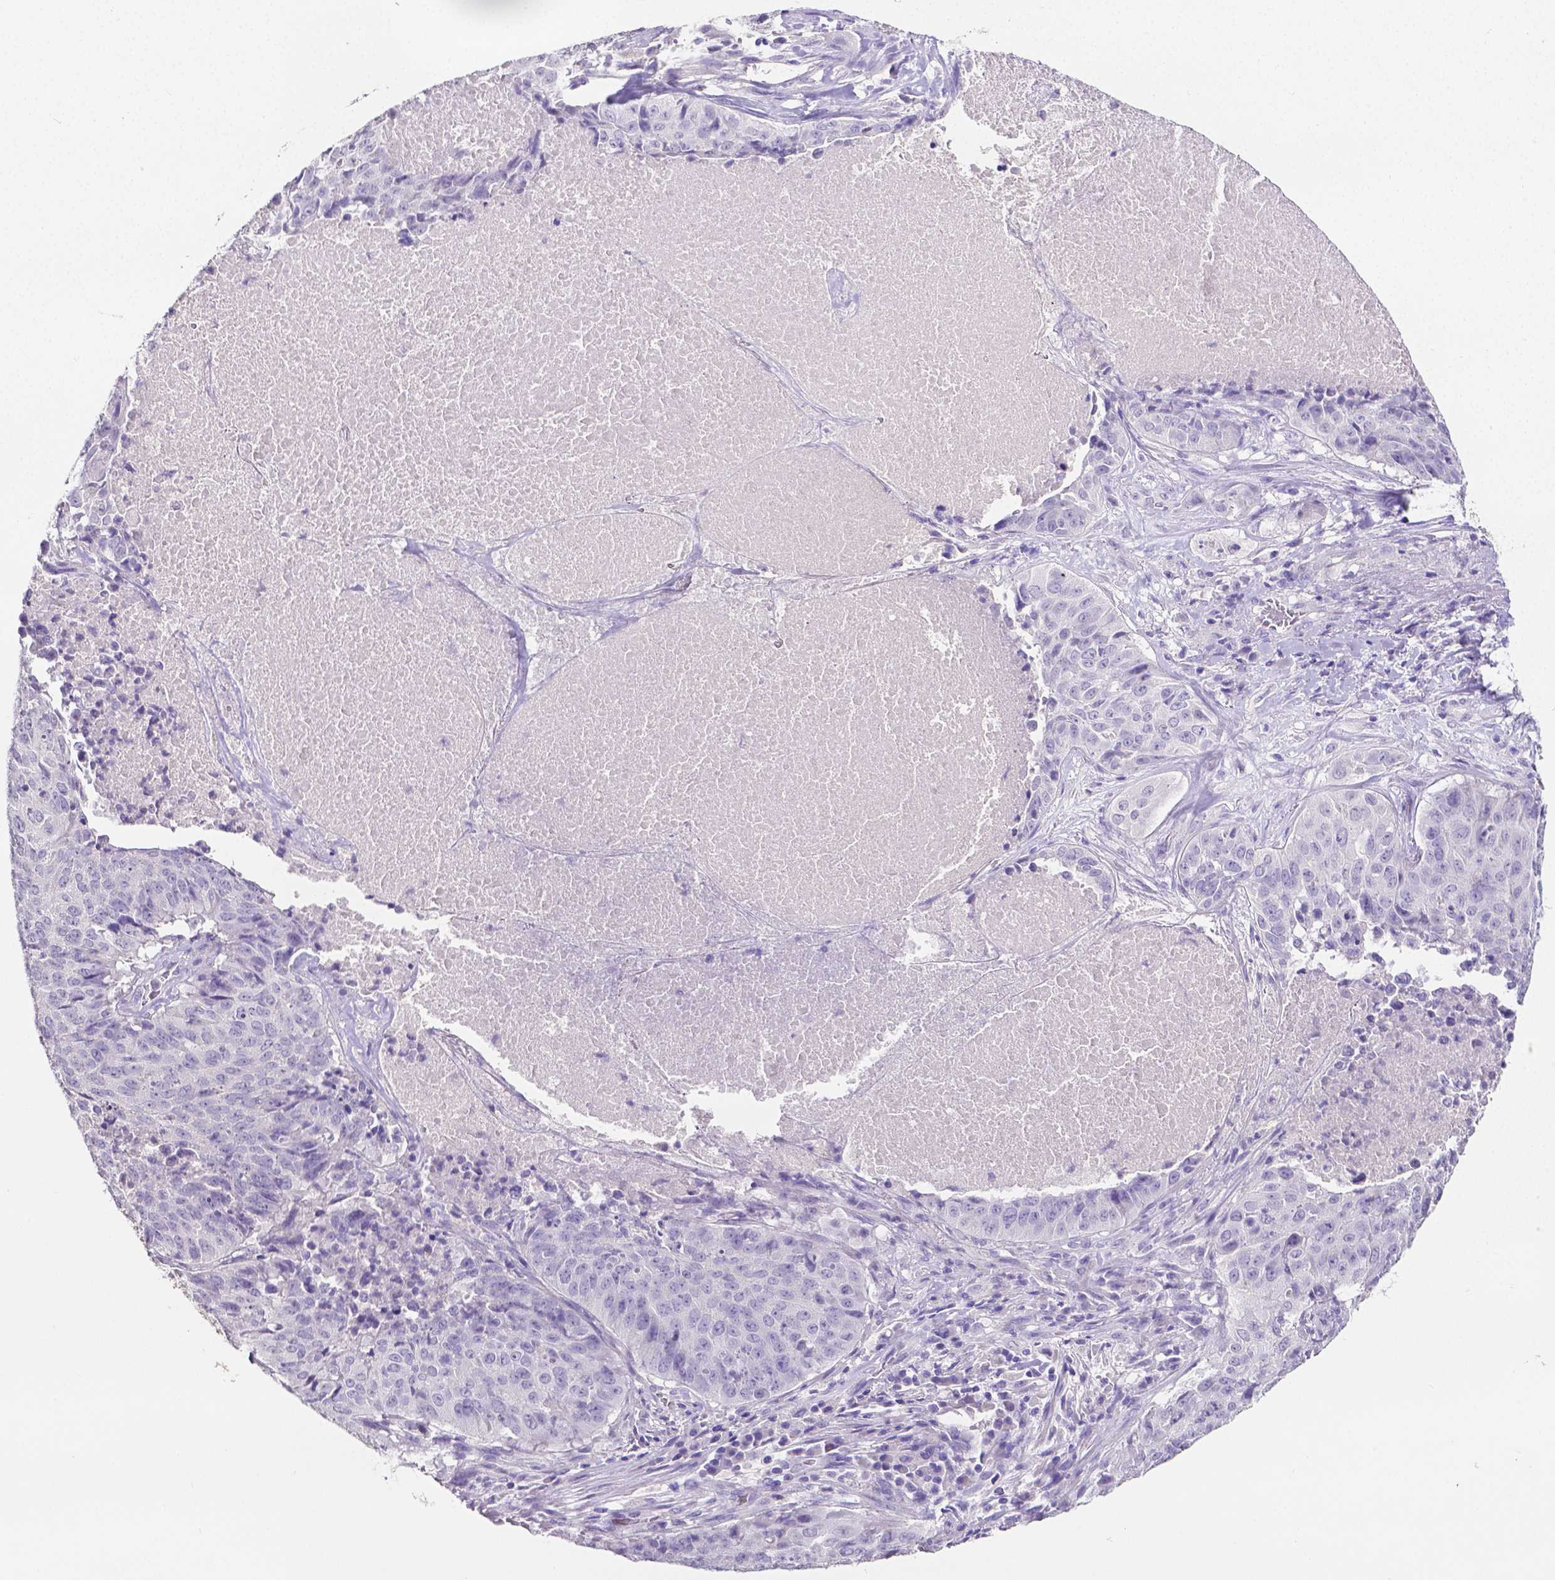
{"staining": {"intensity": "negative", "quantity": "none", "location": "none"}, "tissue": "lung cancer", "cell_type": "Tumor cells", "image_type": "cancer", "snomed": [{"axis": "morphology", "description": "Normal tissue, NOS"}, {"axis": "morphology", "description": "Squamous cell carcinoma, NOS"}, {"axis": "topography", "description": "Bronchus"}, {"axis": "topography", "description": "Lung"}], "caption": "The micrograph displays no significant staining in tumor cells of lung cancer.", "gene": "SLC22A2", "patient": {"sex": "male", "age": 64}}